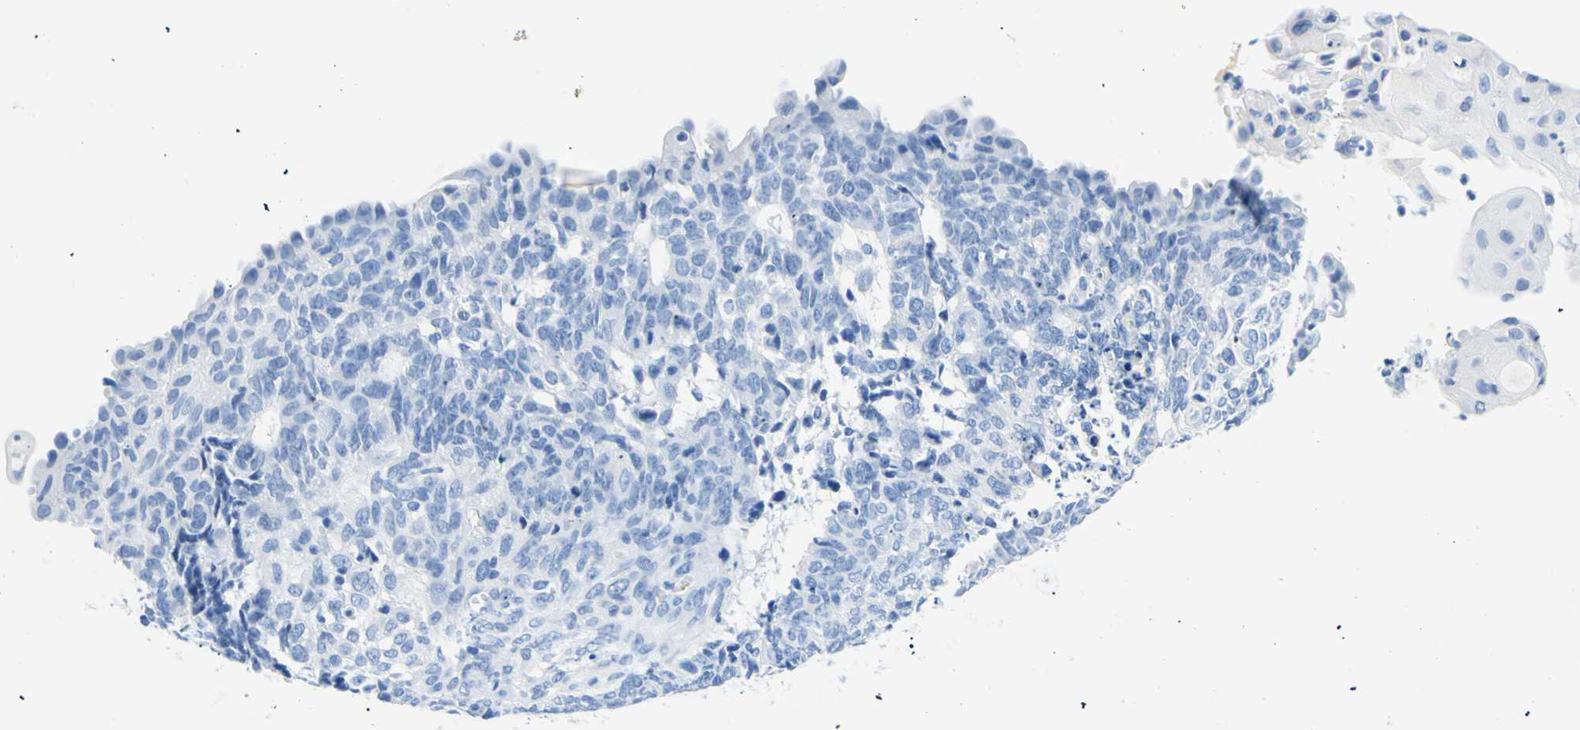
{"staining": {"intensity": "negative", "quantity": "none", "location": "none"}, "tissue": "endometrial cancer", "cell_type": "Tumor cells", "image_type": "cancer", "snomed": [{"axis": "morphology", "description": "Adenocarcinoma, NOS"}, {"axis": "topography", "description": "Endometrium"}], "caption": "Tumor cells show no significant protein expression in endometrial adenocarcinoma.", "gene": "MYH2", "patient": {"sex": "female", "age": 32}}